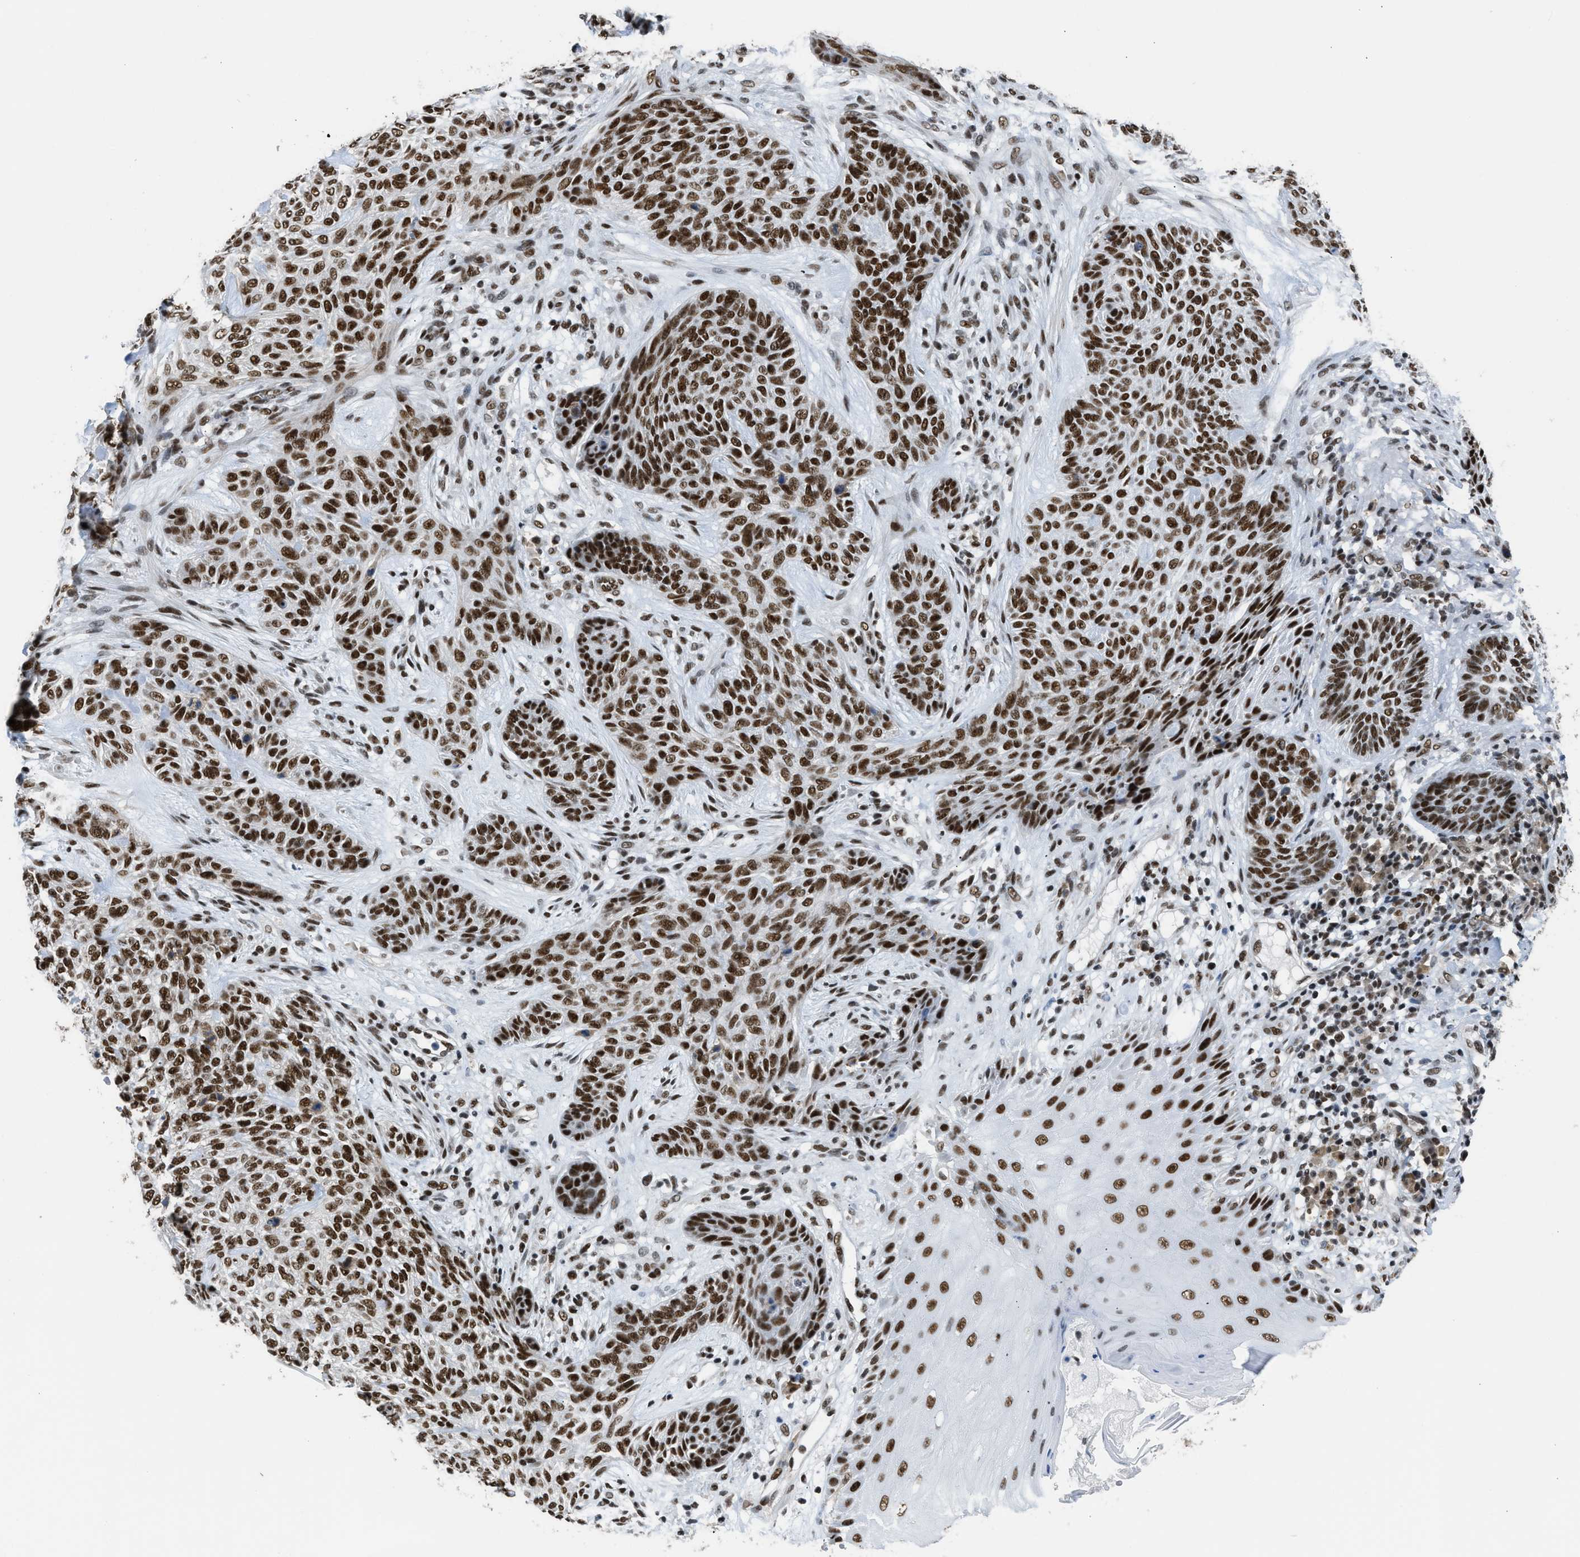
{"staining": {"intensity": "strong", "quantity": ">75%", "location": "nuclear"}, "tissue": "skin cancer", "cell_type": "Tumor cells", "image_type": "cancer", "snomed": [{"axis": "morphology", "description": "Basal cell carcinoma"}, {"axis": "topography", "description": "Skin"}], "caption": "An immunohistochemistry photomicrograph of tumor tissue is shown. Protein staining in brown shows strong nuclear positivity in basal cell carcinoma (skin) within tumor cells. (DAB (3,3'-diaminobenzidine) = brown stain, brightfield microscopy at high magnification).", "gene": "SCAF4", "patient": {"sex": "male", "age": 55}}